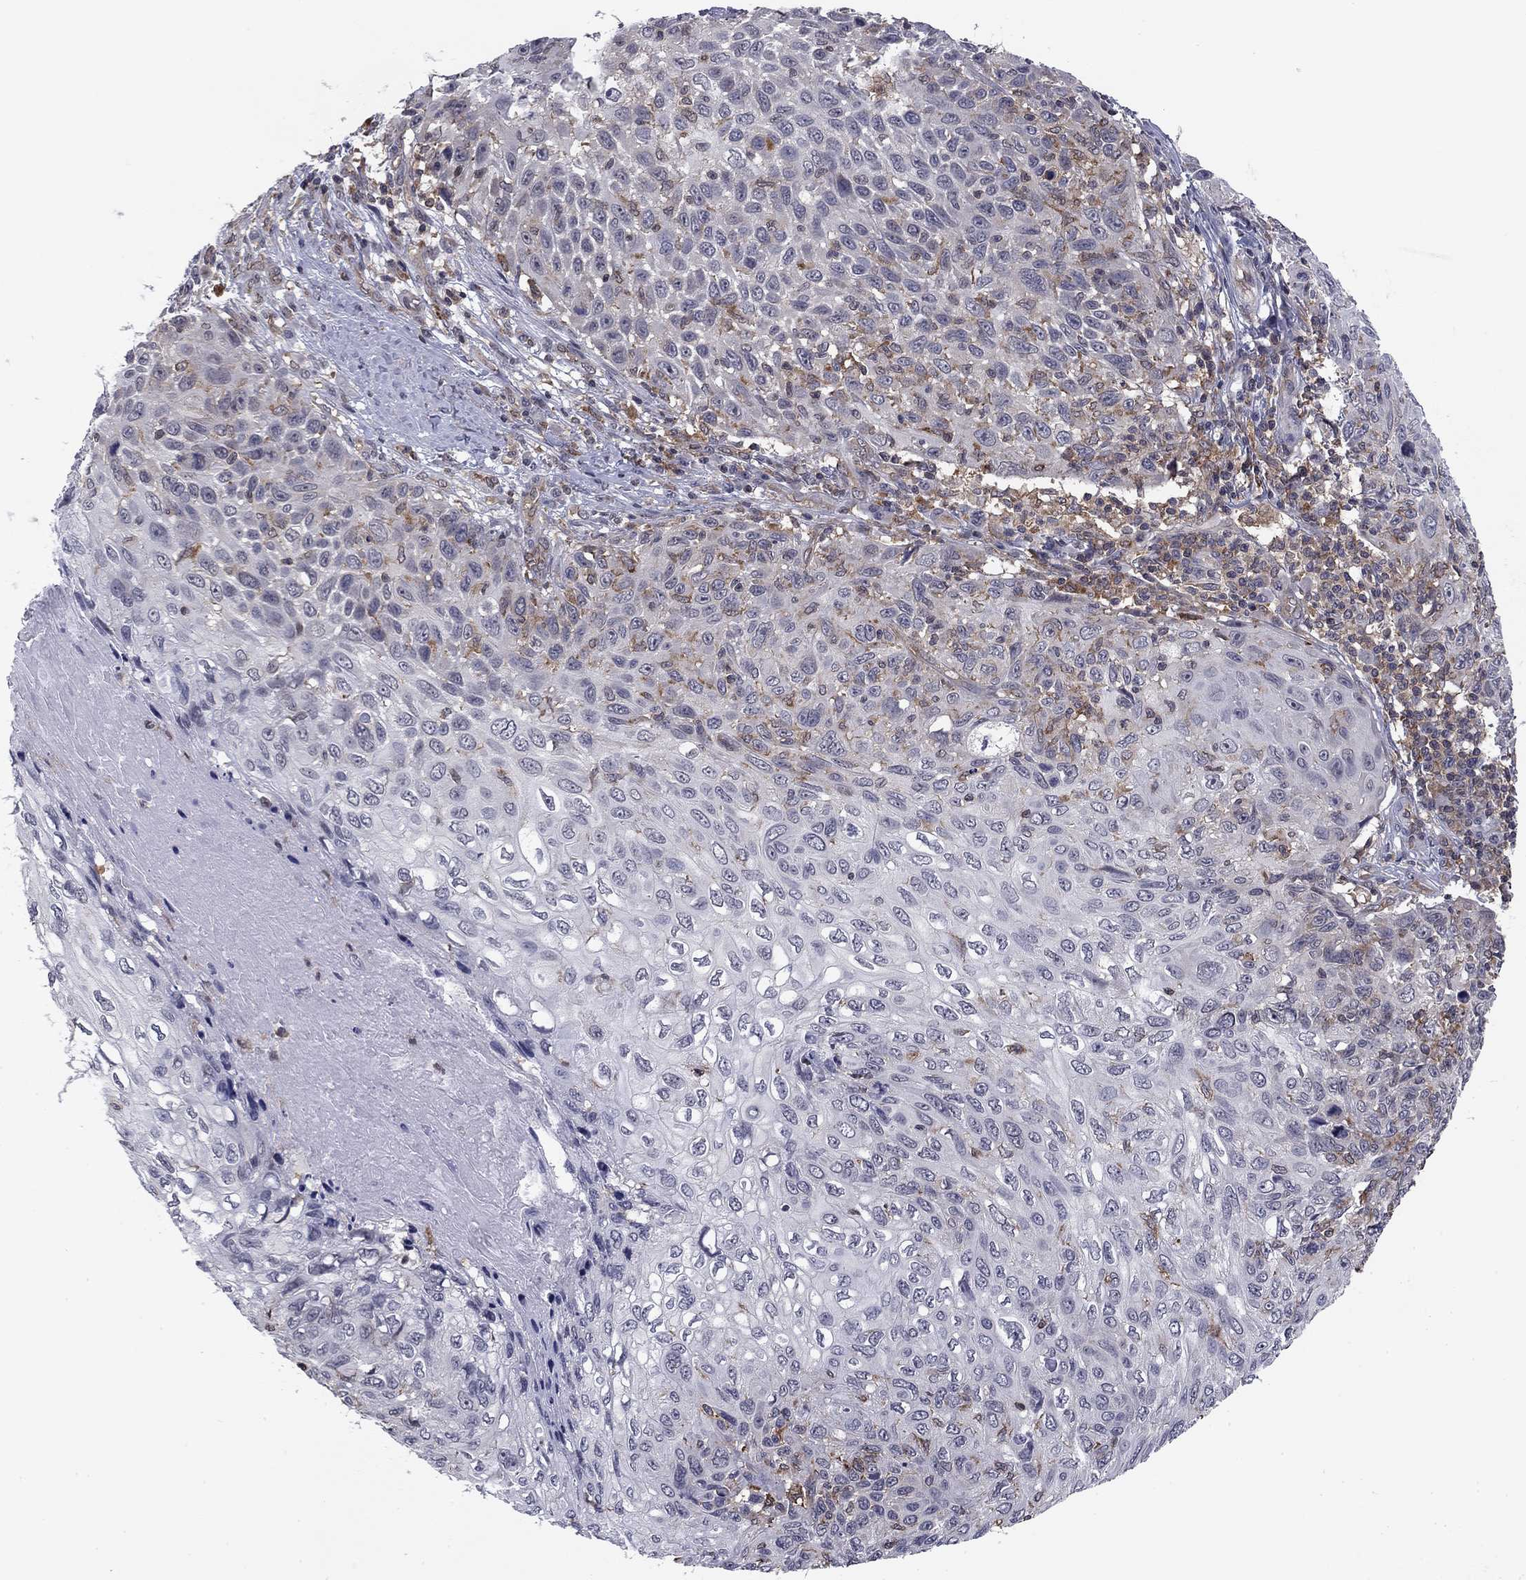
{"staining": {"intensity": "negative", "quantity": "none", "location": "none"}, "tissue": "skin cancer", "cell_type": "Tumor cells", "image_type": "cancer", "snomed": [{"axis": "morphology", "description": "Squamous cell carcinoma, NOS"}, {"axis": "topography", "description": "Skin"}], "caption": "DAB (3,3'-diaminobenzidine) immunohistochemical staining of skin cancer exhibits no significant staining in tumor cells.", "gene": "PLCB2", "patient": {"sex": "male", "age": 92}}